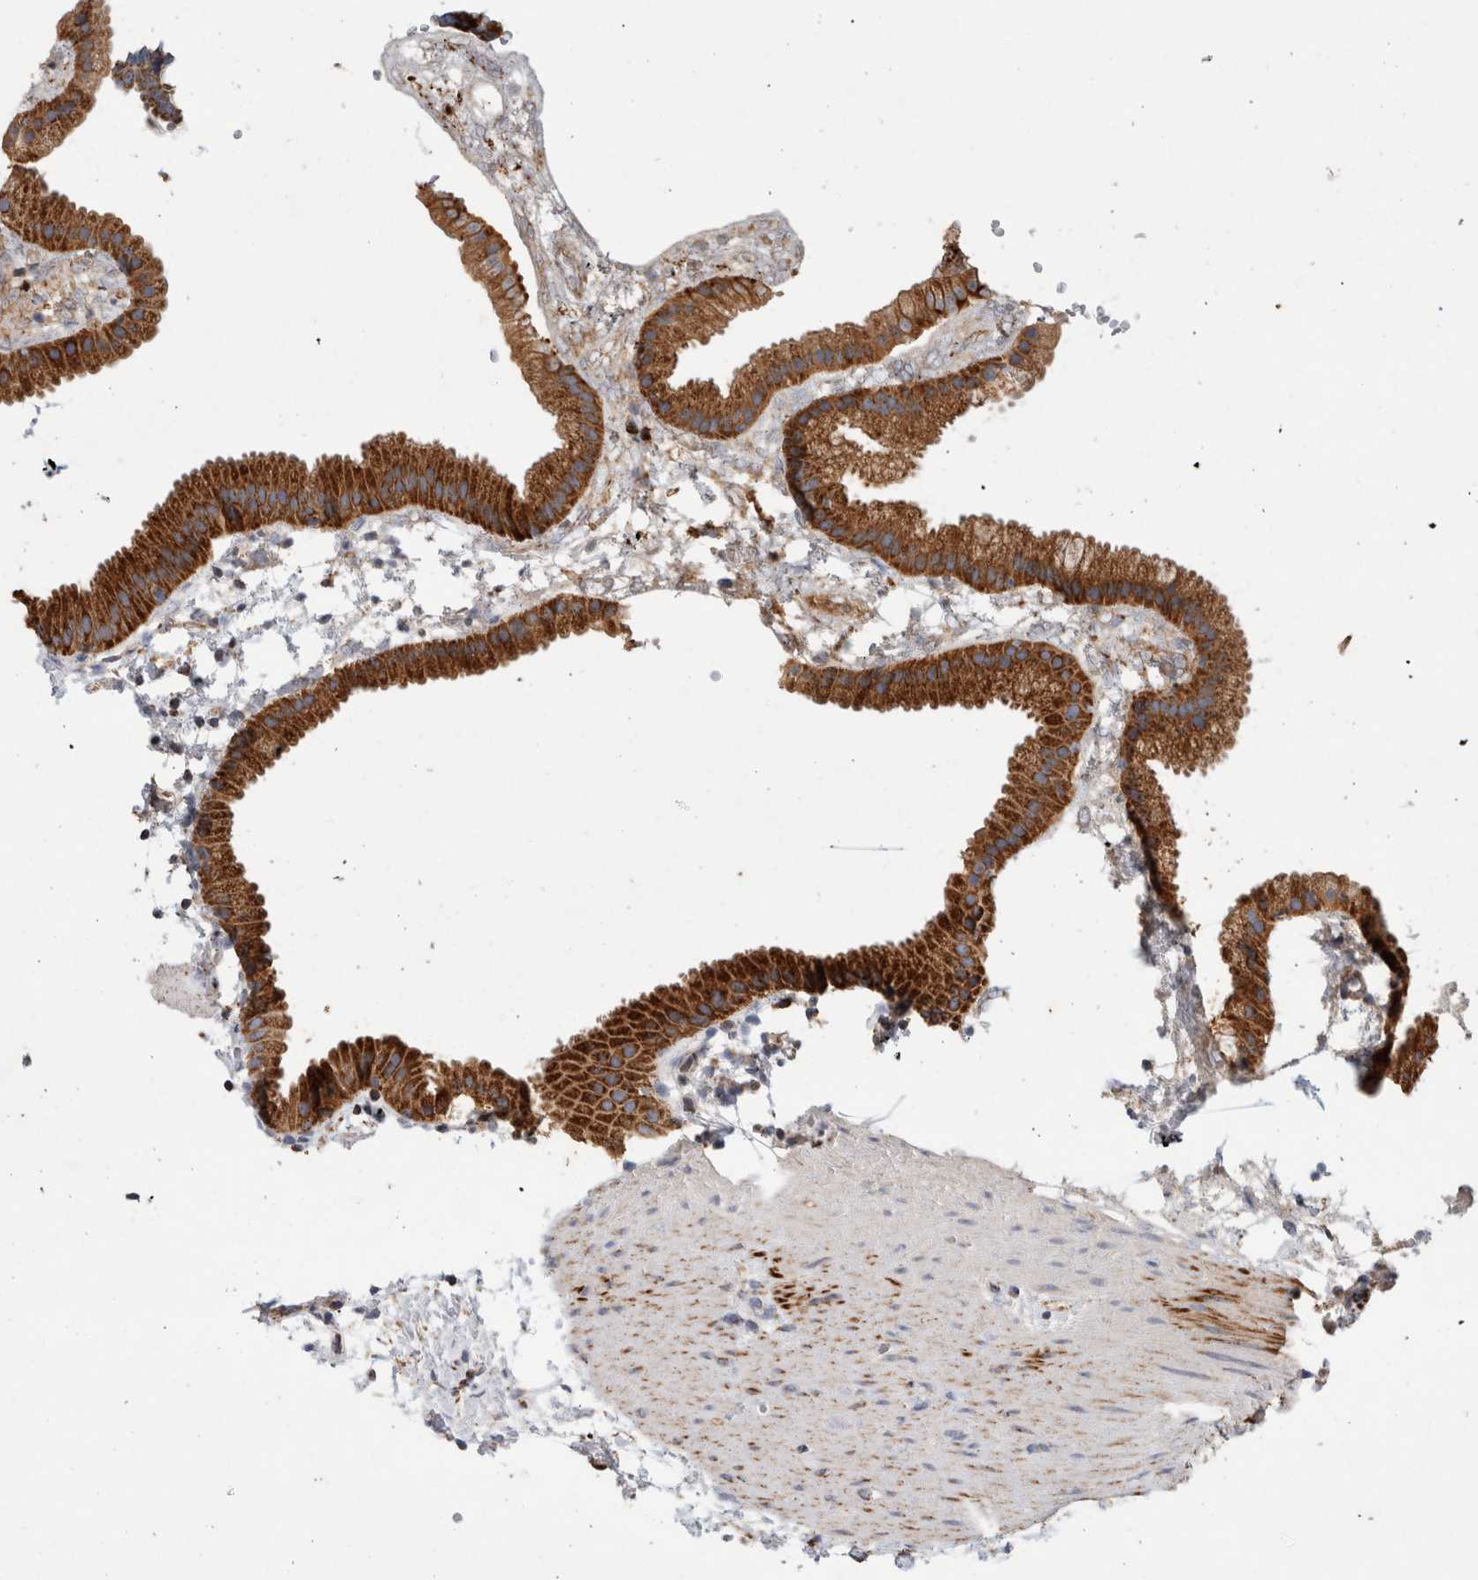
{"staining": {"intensity": "strong", "quantity": ">75%", "location": "cytoplasmic/membranous"}, "tissue": "gallbladder", "cell_type": "Glandular cells", "image_type": "normal", "snomed": [{"axis": "morphology", "description": "Normal tissue, NOS"}, {"axis": "topography", "description": "Gallbladder"}], "caption": "Immunohistochemistry (IHC) histopathology image of benign human gallbladder stained for a protein (brown), which exhibits high levels of strong cytoplasmic/membranous staining in about >75% of glandular cells.", "gene": "IARS2", "patient": {"sex": "female", "age": 64}}